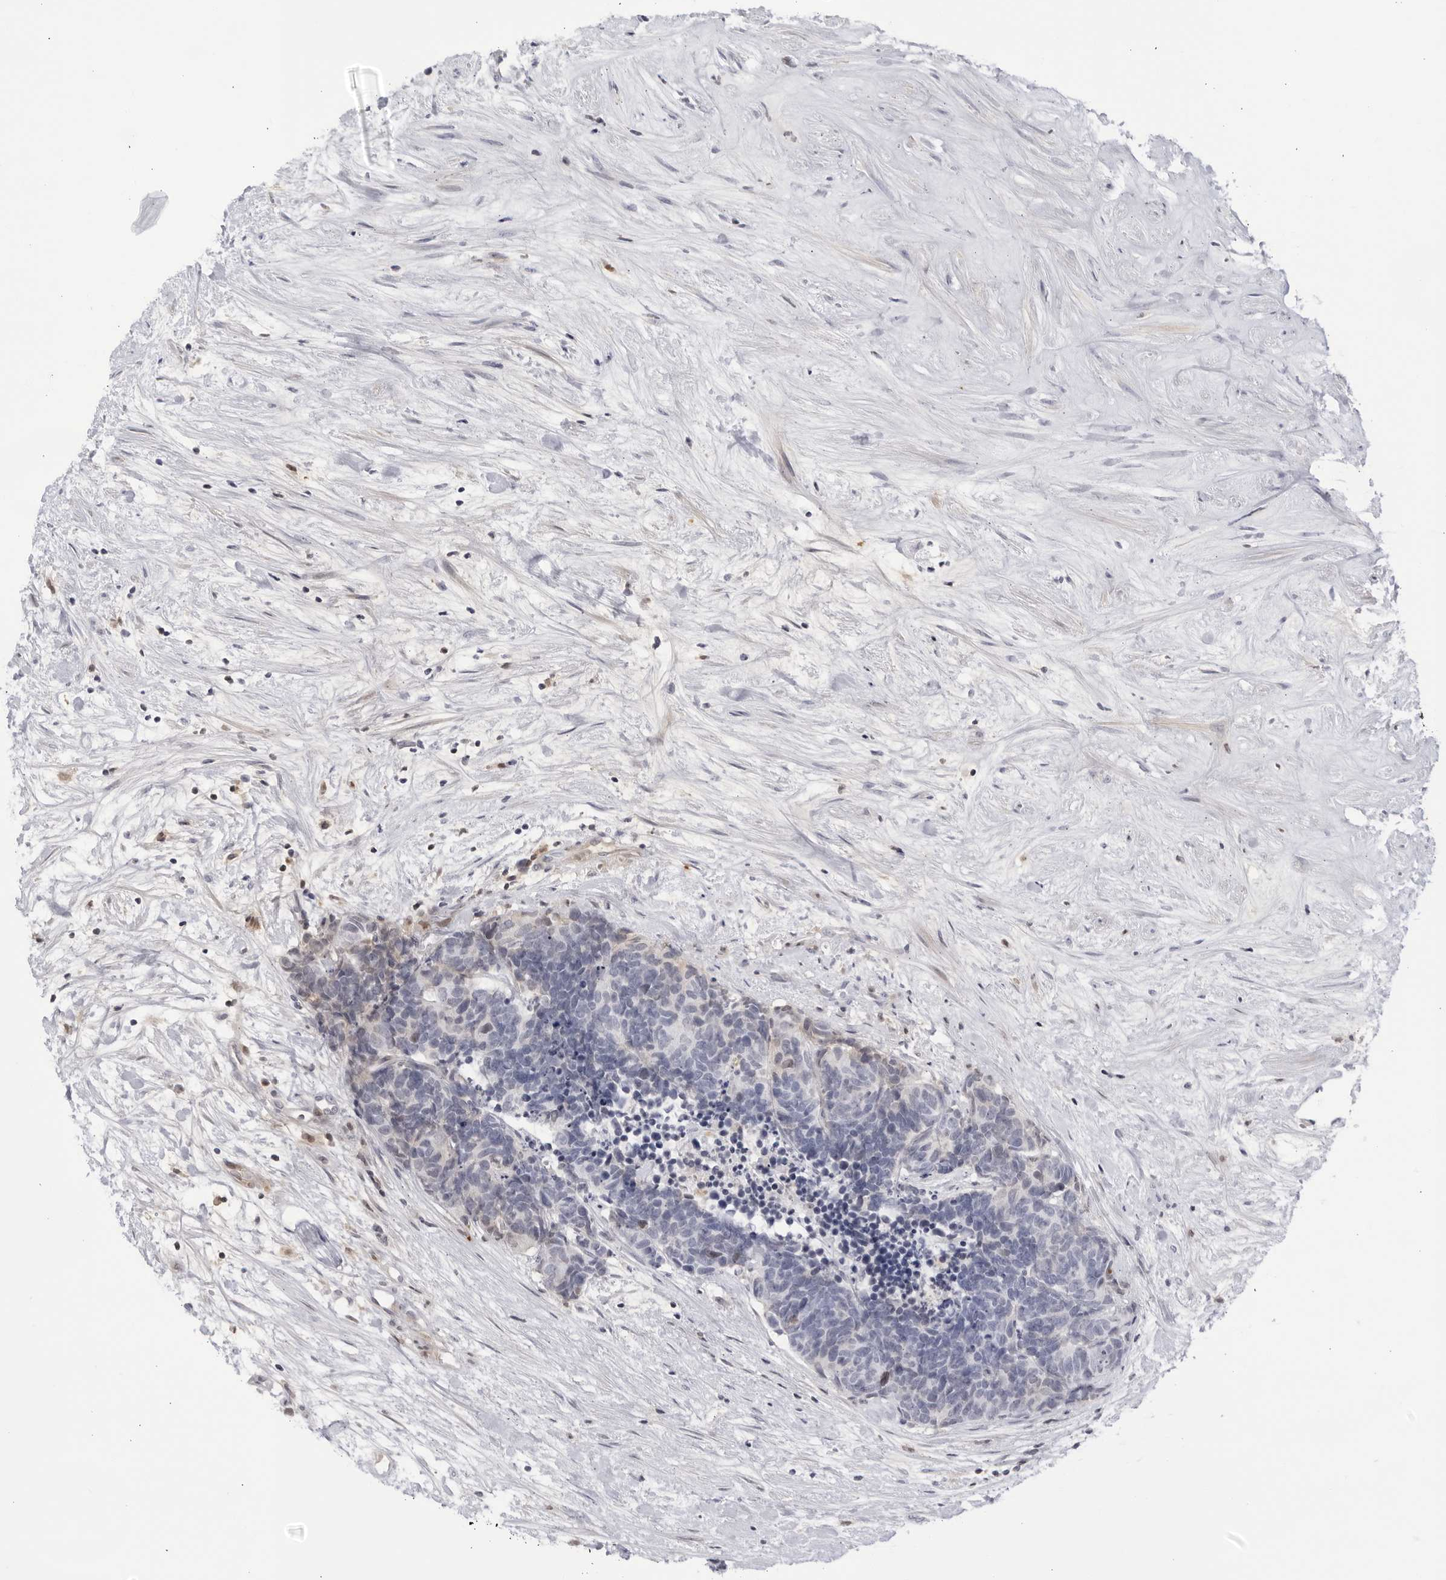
{"staining": {"intensity": "negative", "quantity": "none", "location": "none"}, "tissue": "carcinoid", "cell_type": "Tumor cells", "image_type": "cancer", "snomed": [{"axis": "morphology", "description": "Carcinoma, NOS"}, {"axis": "morphology", "description": "Carcinoid, malignant, NOS"}, {"axis": "topography", "description": "Urinary bladder"}], "caption": "An immunohistochemistry image of carcinoid is shown. There is no staining in tumor cells of carcinoid.", "gene": "CNBD1", "patient": {"sex": "male", "age": 57}}